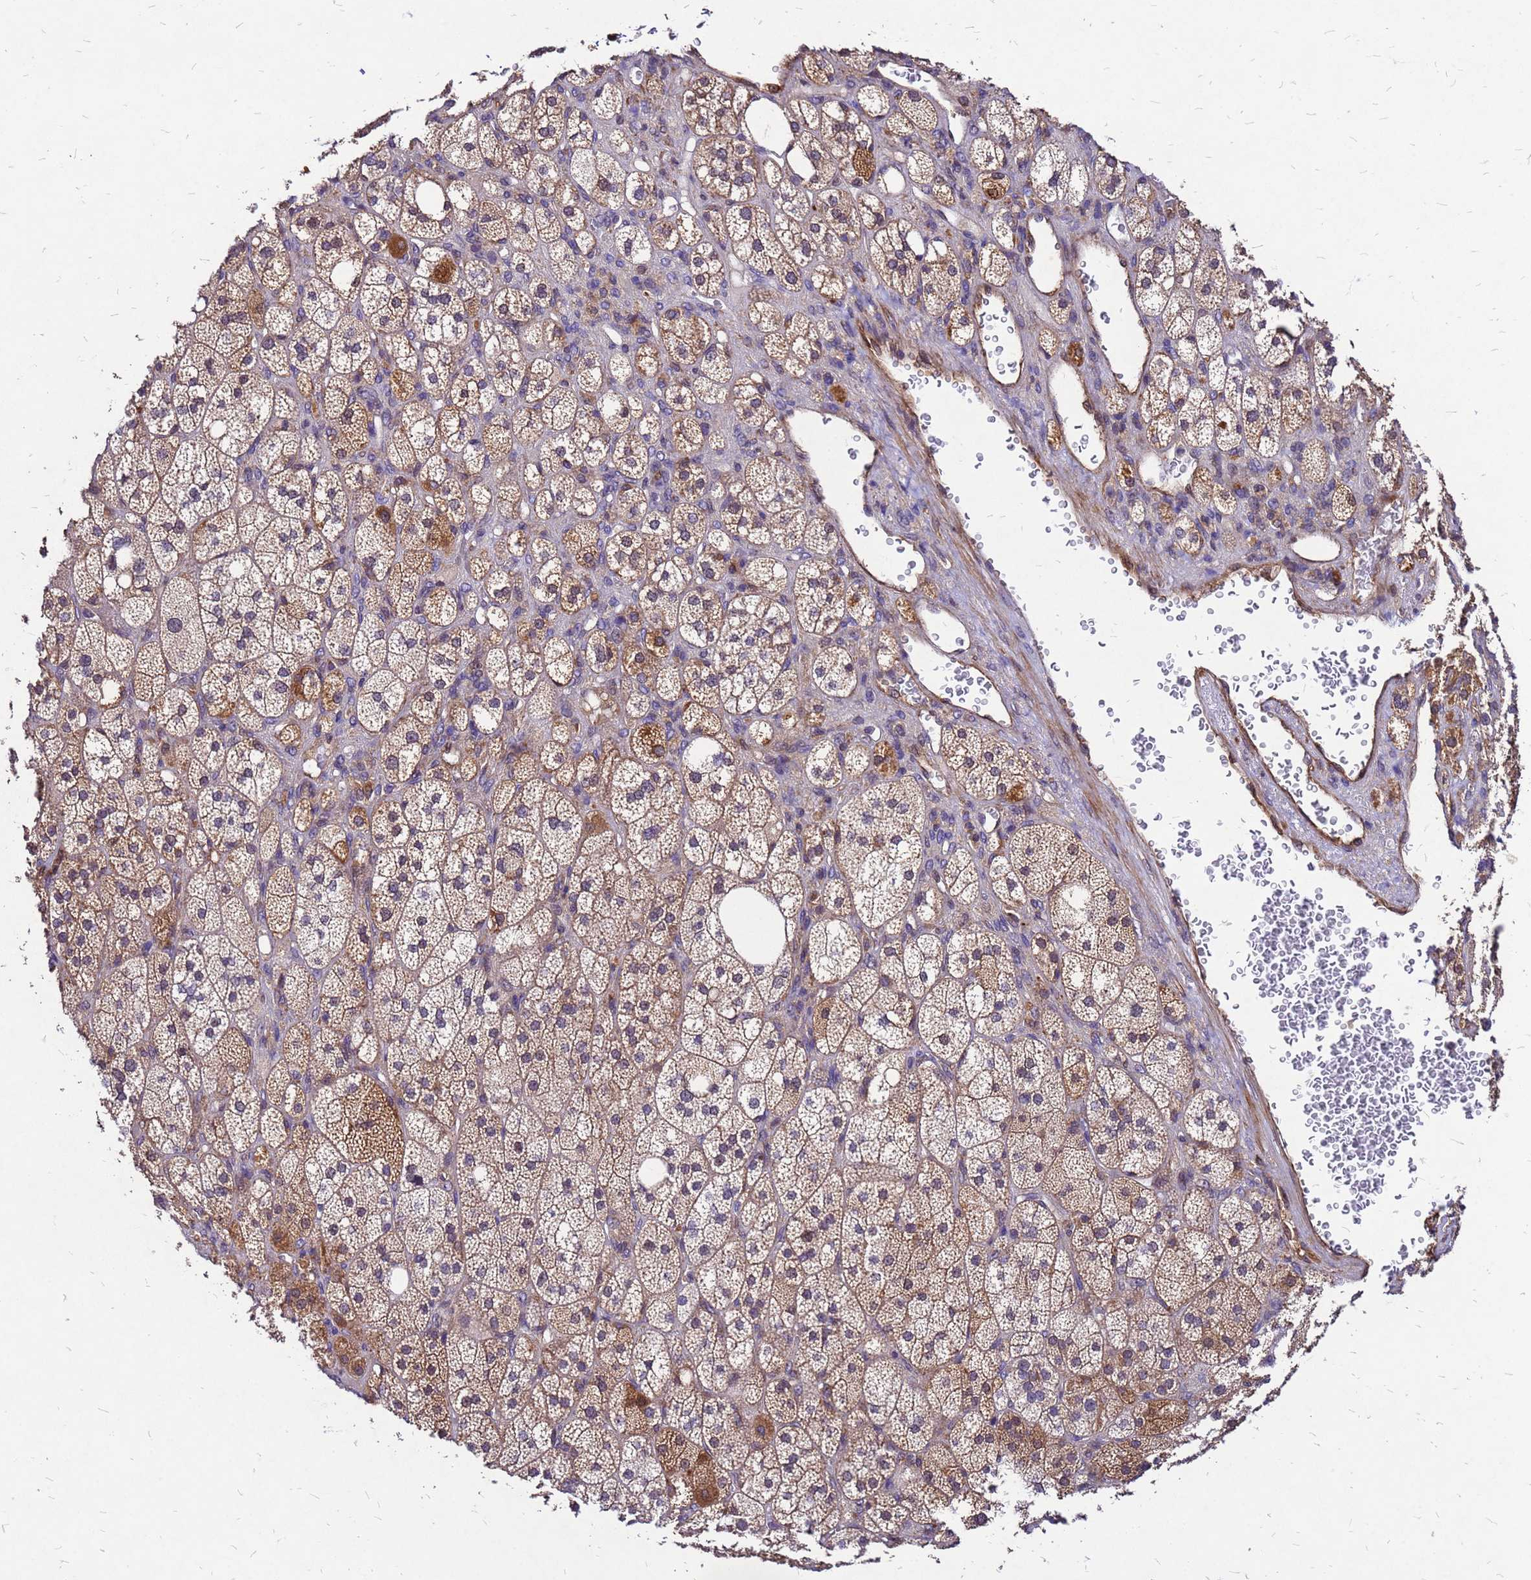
{"staining": {"intensity": "moderate", "quantity": "<25%", "location": "cytoplasmic/membranous"}, "tissue": "adrenal gland", "cell_type": "Glandular cells", "image_type": "normal", "snomed": [{"axis": "morphology", "description": "Normal tissue, NOS"}, {"axis": "topography", "description": "Adrenal gland"}], "caption": "Glandular cells display moderate cytoplasmic/membranous expression in approximately <25% of cells in normal adrenal gland.", "gene": "DUSP23", "patient": {"sex": "male", "age": 61}}